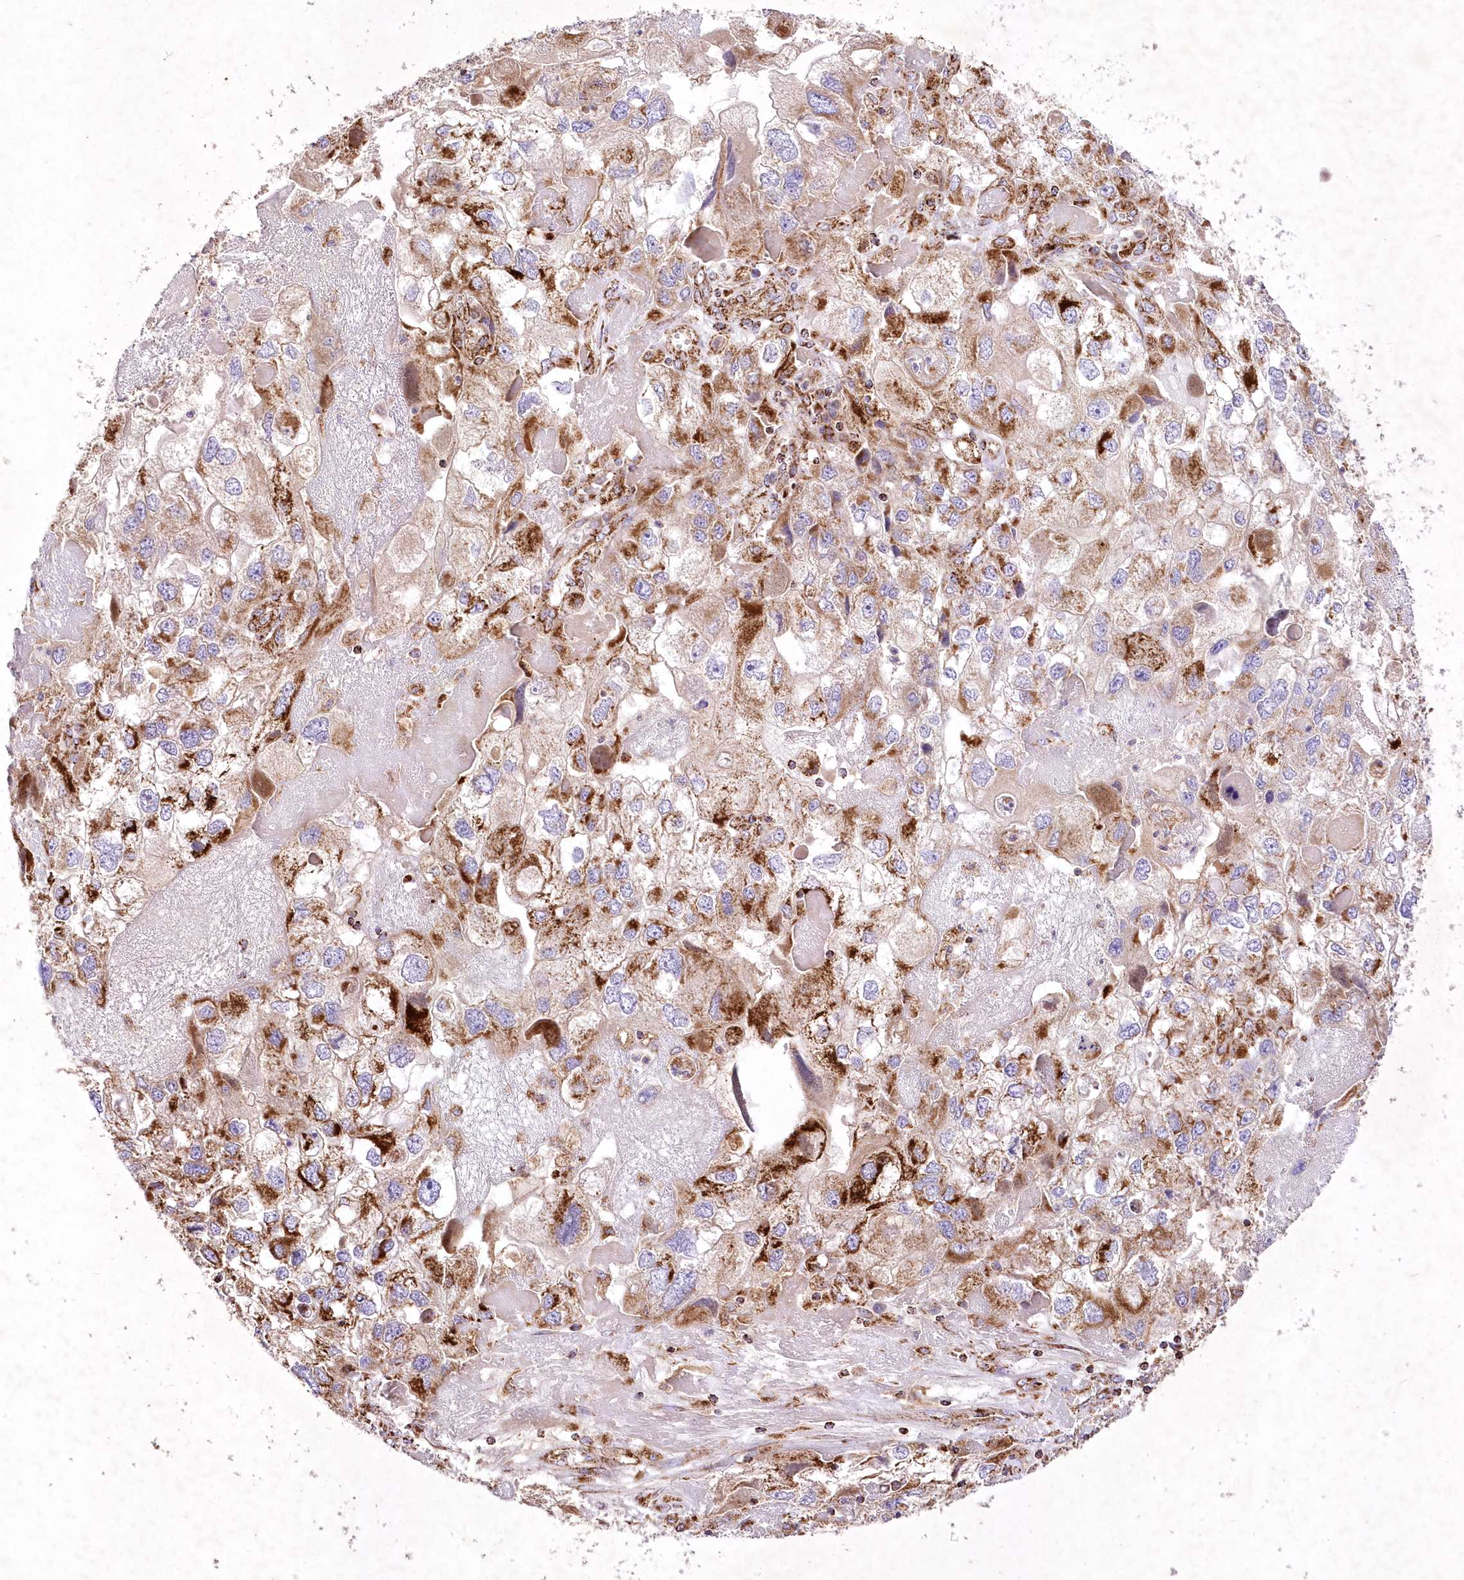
{"staining": {"intensity": "strong", "quantity": "25%-75%", "location": "cytoplasmic/membranous"}, "tissue": "endometrial cancer", "cell_type": "Tumor cells", "image_type": "cancer", "snomed": [{"axis": "morphology", "description": "Adenocarcinoma, NOS"}, {"axis": "topography", "description": "Endometrium"}], "caption": "Immunohistochemistry (IHC) (DAB) staining of endometrial cancer reveals strong cytoplasmic/membranous protein positivity in approximately 25%-75% of tumor cells.", "gene": "ASNSD1", "patient": {"sex": "female", "age": 49}}